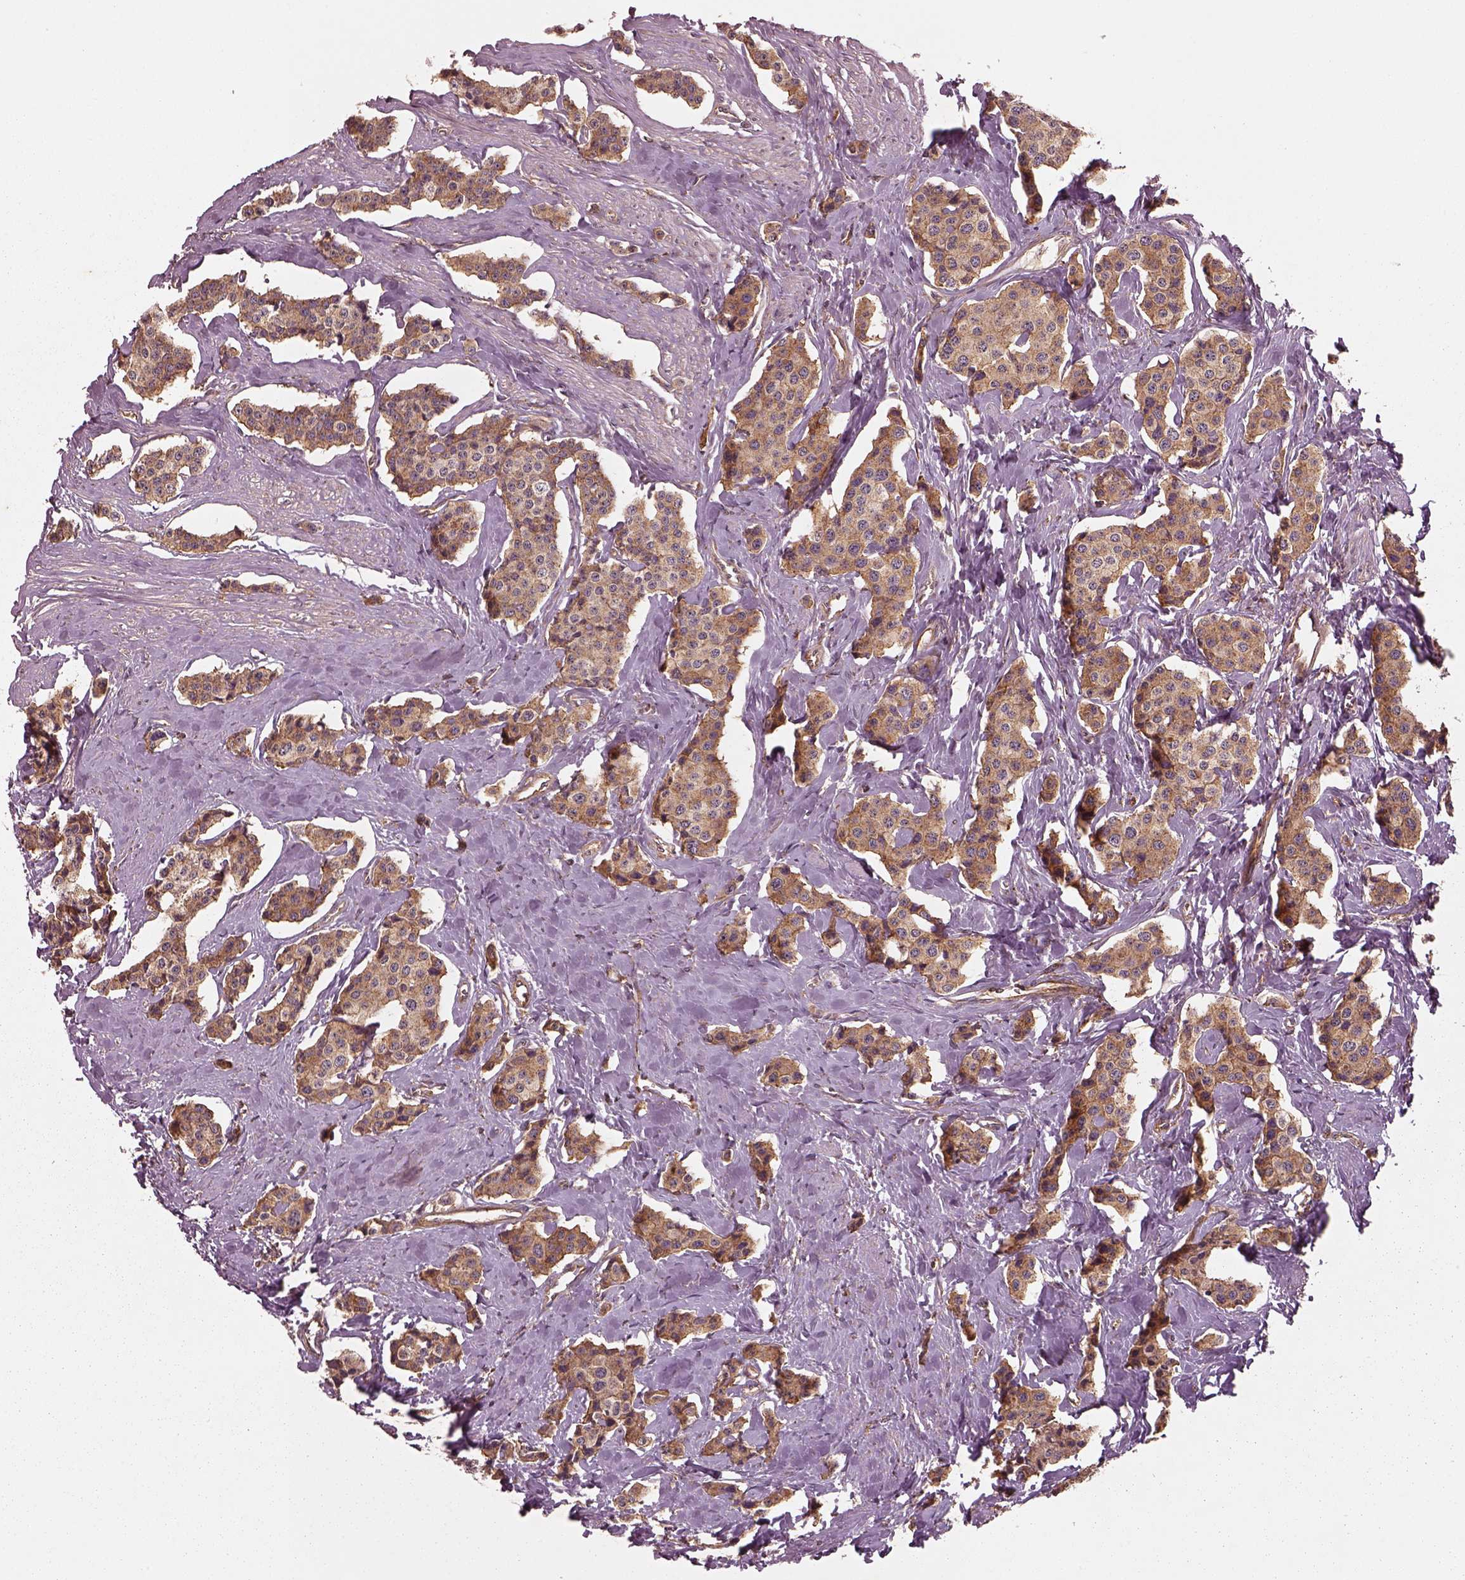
{"staining": {"intensity": "moderate", "quantity": "25%-75%", "location": "cytoplasmic/membranous"}, "tissue": "carcinoid", "cell_type": "Tumor cells", "image_type": "cancer", "snomed": [{"axis": "morphology", "description": "Carcinoid, malignant, NOS"}, {"axis": "topography", "description": "Small intestine"}], "caption": "Protein analysis of carcinoid (malignant) tissue reveals moderate cytoplasmic/membranous expression in approximately 25%-75% of tumor cells. (DAB IHC with brightfield microscopy, high magnification).", "gene": "WASHC2A", "patient": {"sex": "female", "age": 64}}